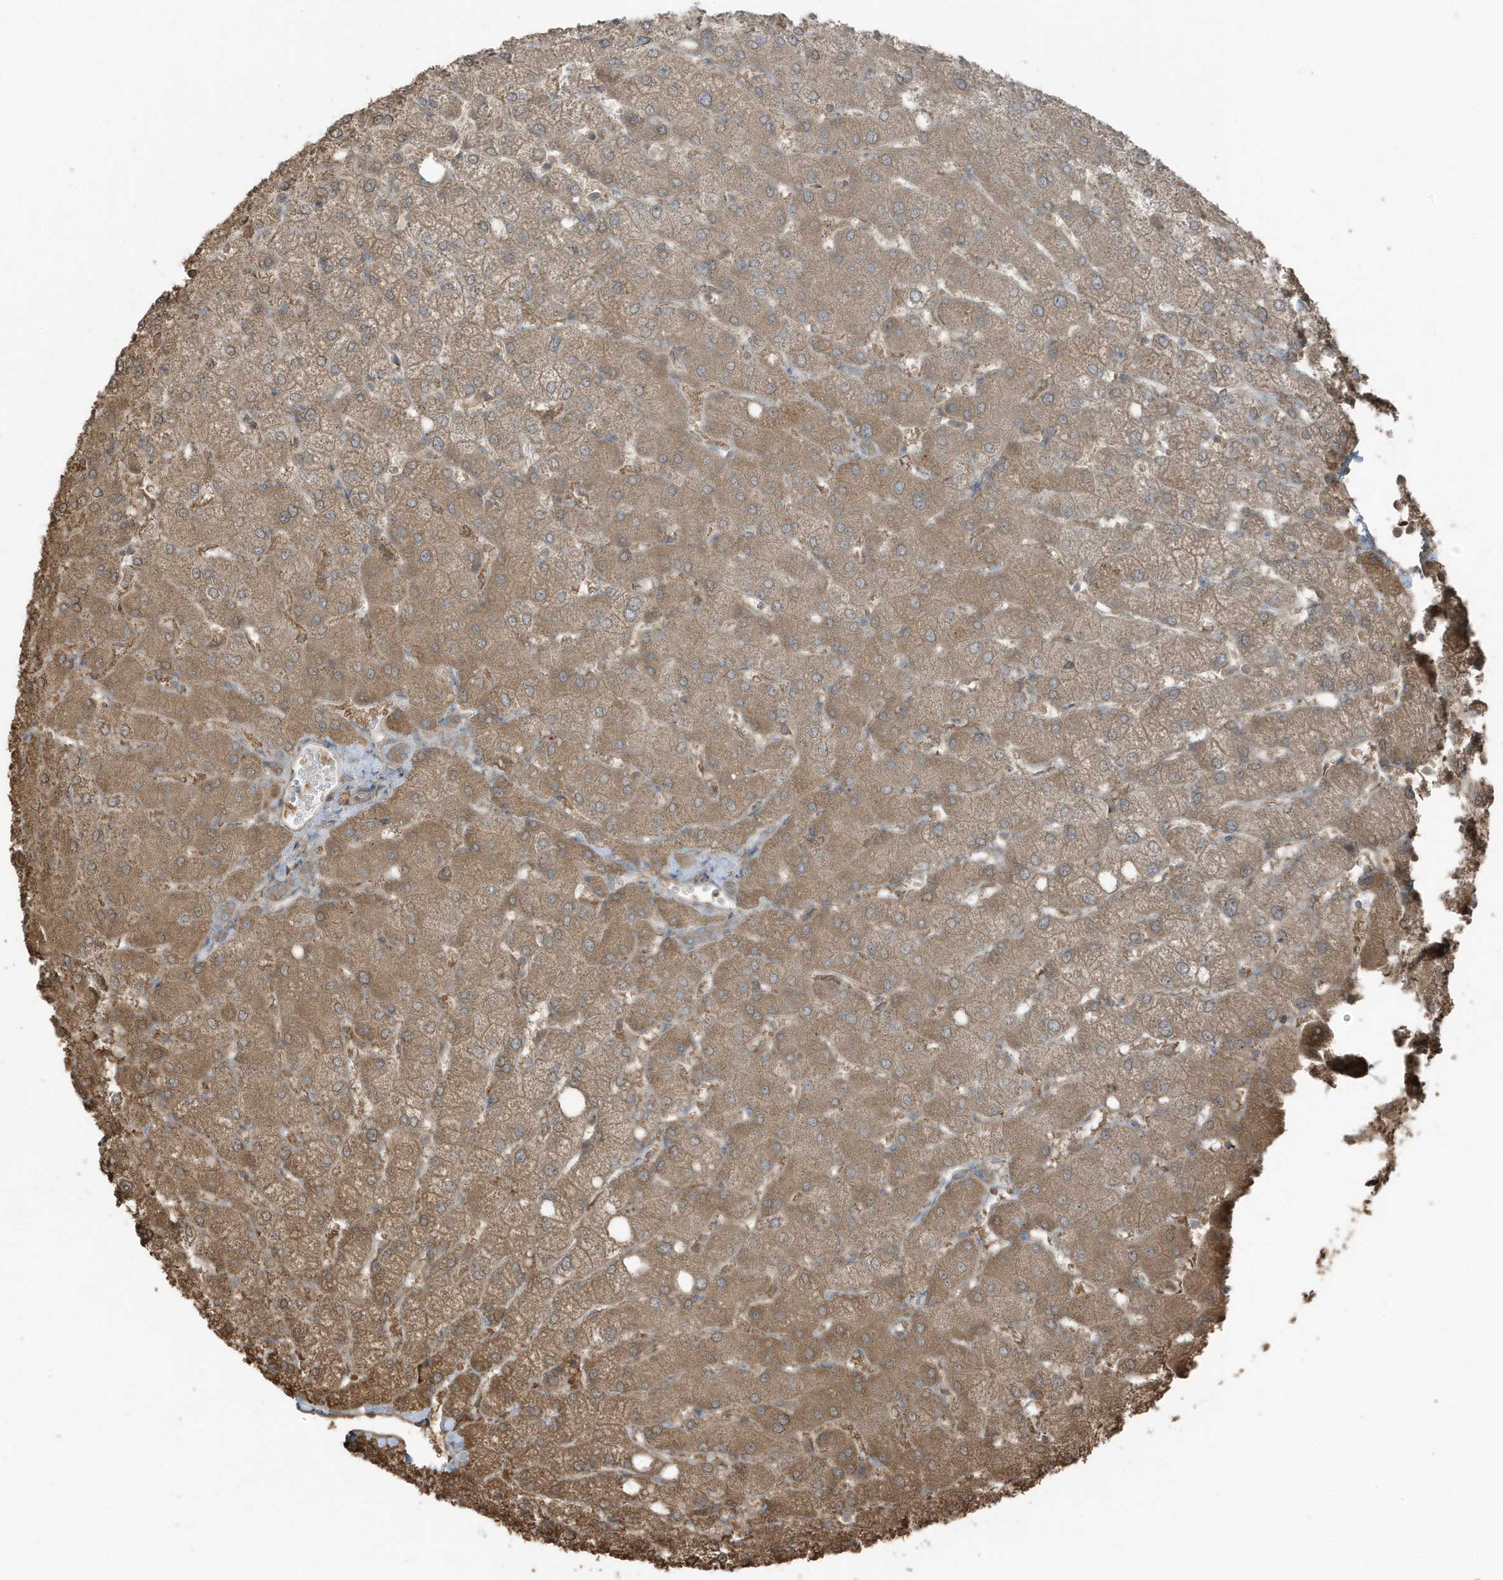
{"staining": {"intensity": "negative", "quantity": "none", "location": "none"}, "tissue": "liver", "cell_type": "Cholangiocytes", "image_type": "normal", "snomed": [{"axis": "morphology", "description": "Normal tissue, NOS"}, {"axis": "topography", "description": "Liver"}], "caption": "Immunohistochemistry (IHC) photomicrograph of unremarkable liver stained for a protein (brown), which displays no expression in cholangiocytes. The staining is performed using DAB (3,3'-diaminobenzidine) brown chromogen with nuclei counter-stained in using hematoxylin.", "gene": "AZI2", "patient": {"sex": "female", "age": 54}}